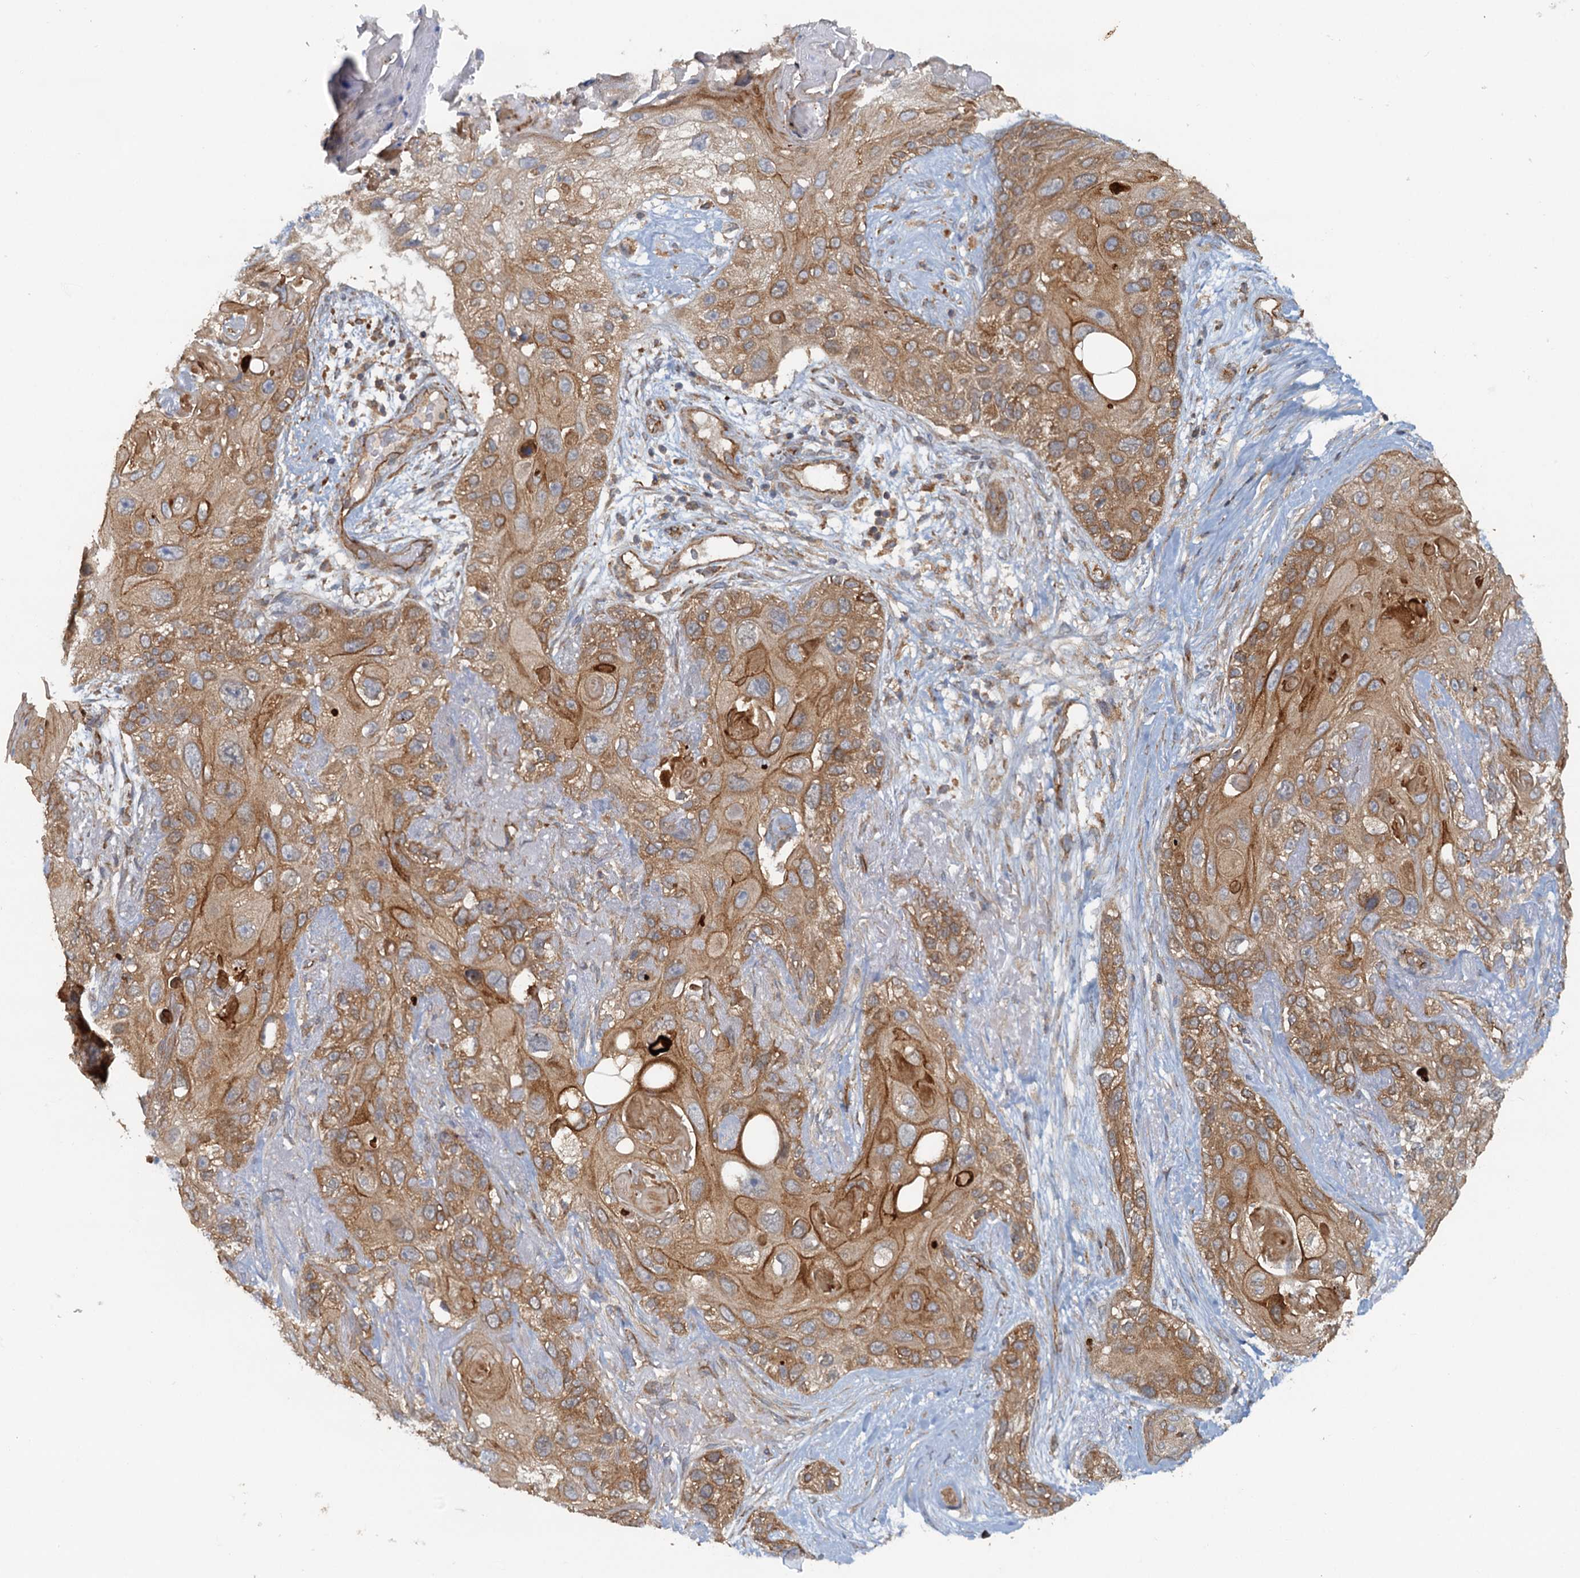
{"staining": {"intensity": "moderate", "quantity": ">75%", "location": "cytoplasmic/membranous"}, "tissue": "skin cancer", "cell_type": "Tumor cells", "image_type": "cancer", "snomed": [{"axis": "morphology", "description": "Normal tissue, NOS"}, {"axis": "morphology", "description": "Squamous cell carcinoma, NOS"}, {"axis": "topography", "description": "Skin"}], "caption": "Immunohistochemical staining of skin squamous cell carcinoma demonstrates medium levels of moderate cytoplasmic/membranous positivity in about >75% of tumor cells.", "gene": "NIPAL3", "patient": {"sex": "male", "age": 72}}